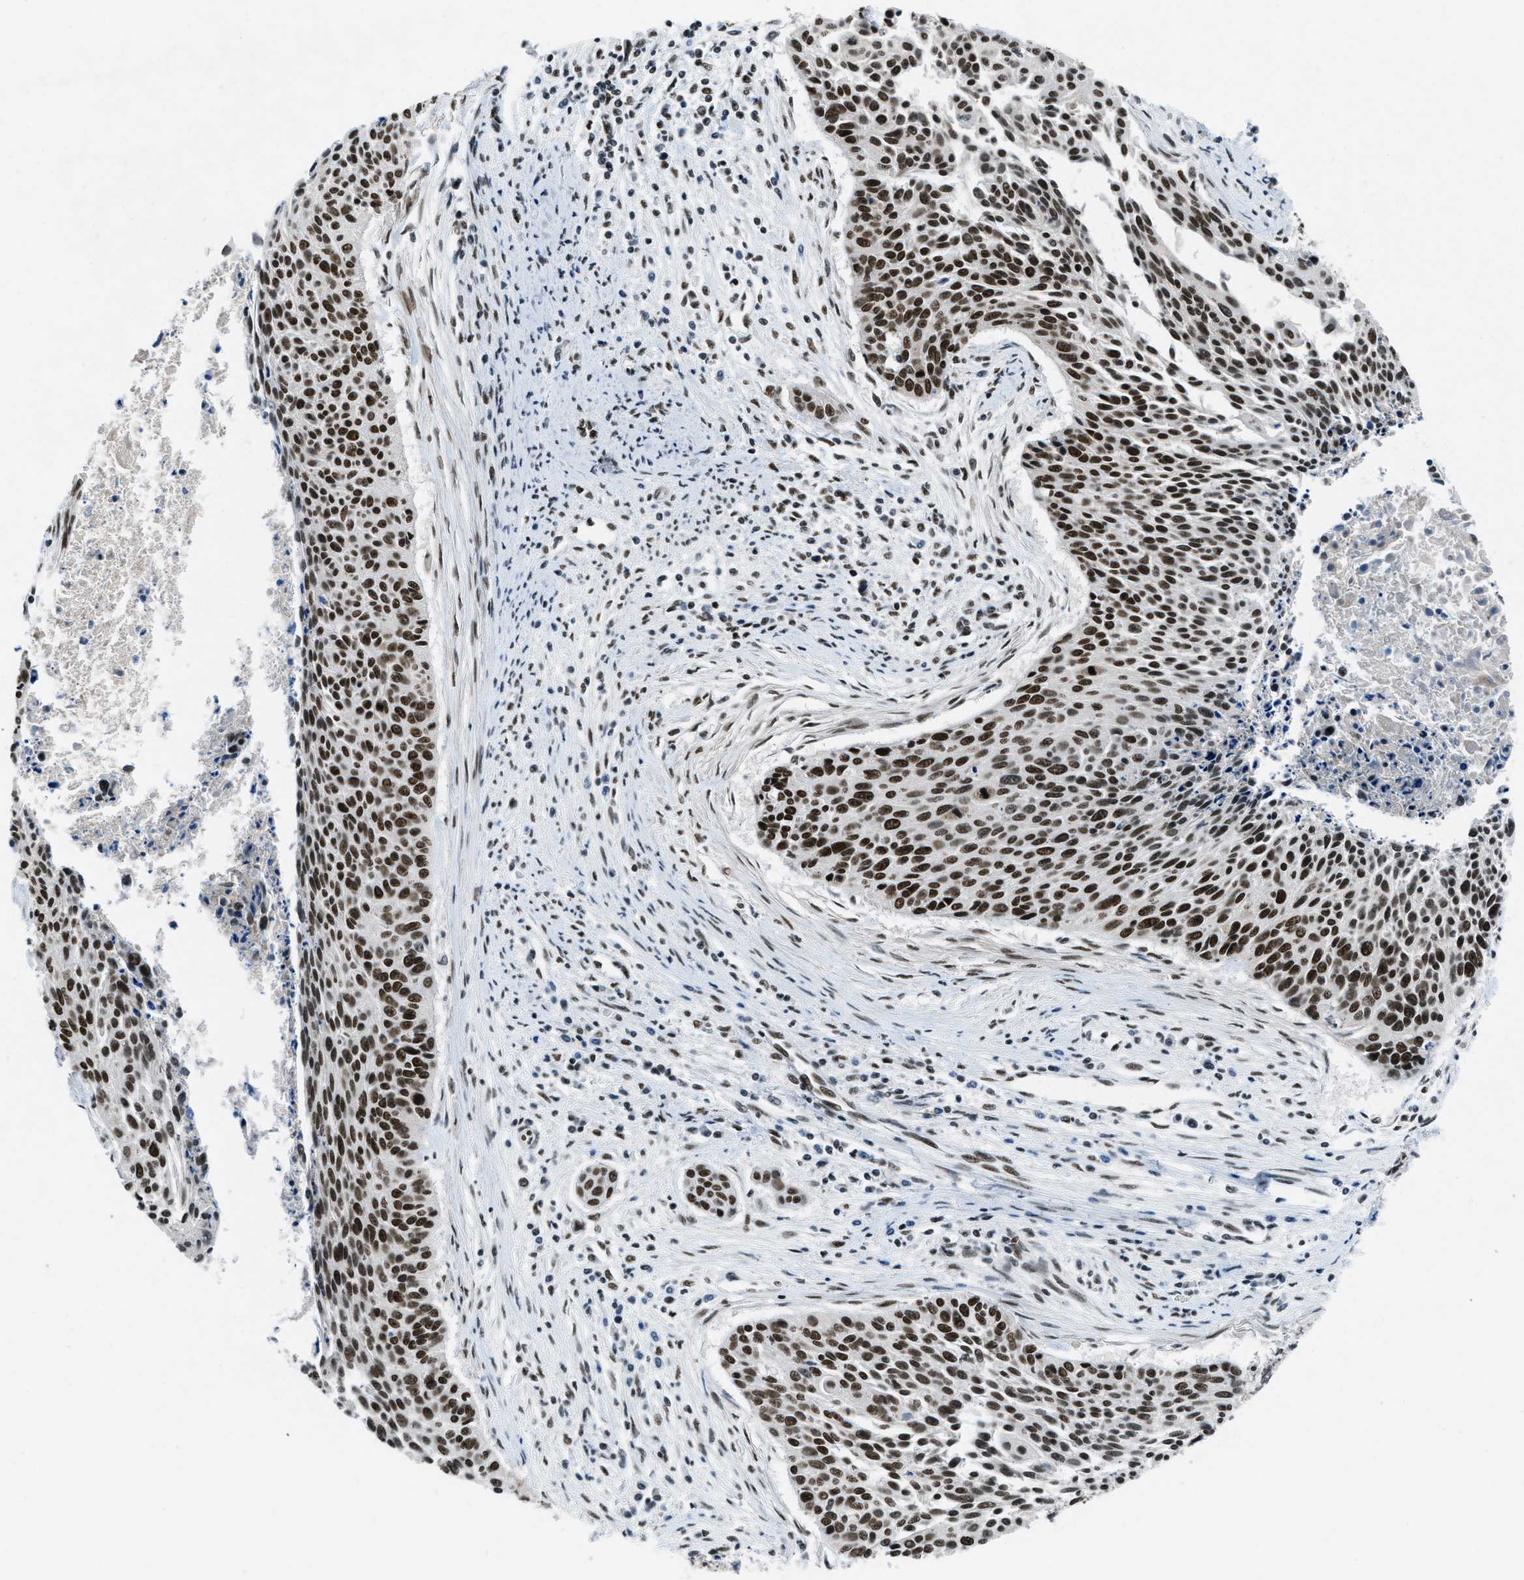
{"staining": {"intensity": "strong", "quantity": ">75%", "location": "nuclear"}, "tissue": "cervical cancer", "cell_type": "Tumor cells", "image_type": "cancer", "snomed": [{"axis": "morphology", "description": "Squamous cell carcinoma, NOS"}, {"axis": "topography", "description": "Cervix"}], "caption": "Strong nuclear staining is appreciated in about >75% of tumor cells in squamous cell carcinoma (cervical). (Brightfield microscopy of DAB IHC at high magnification).", "gene": "GATAD2B", "patient": {"sex": "female", "age": 55}}